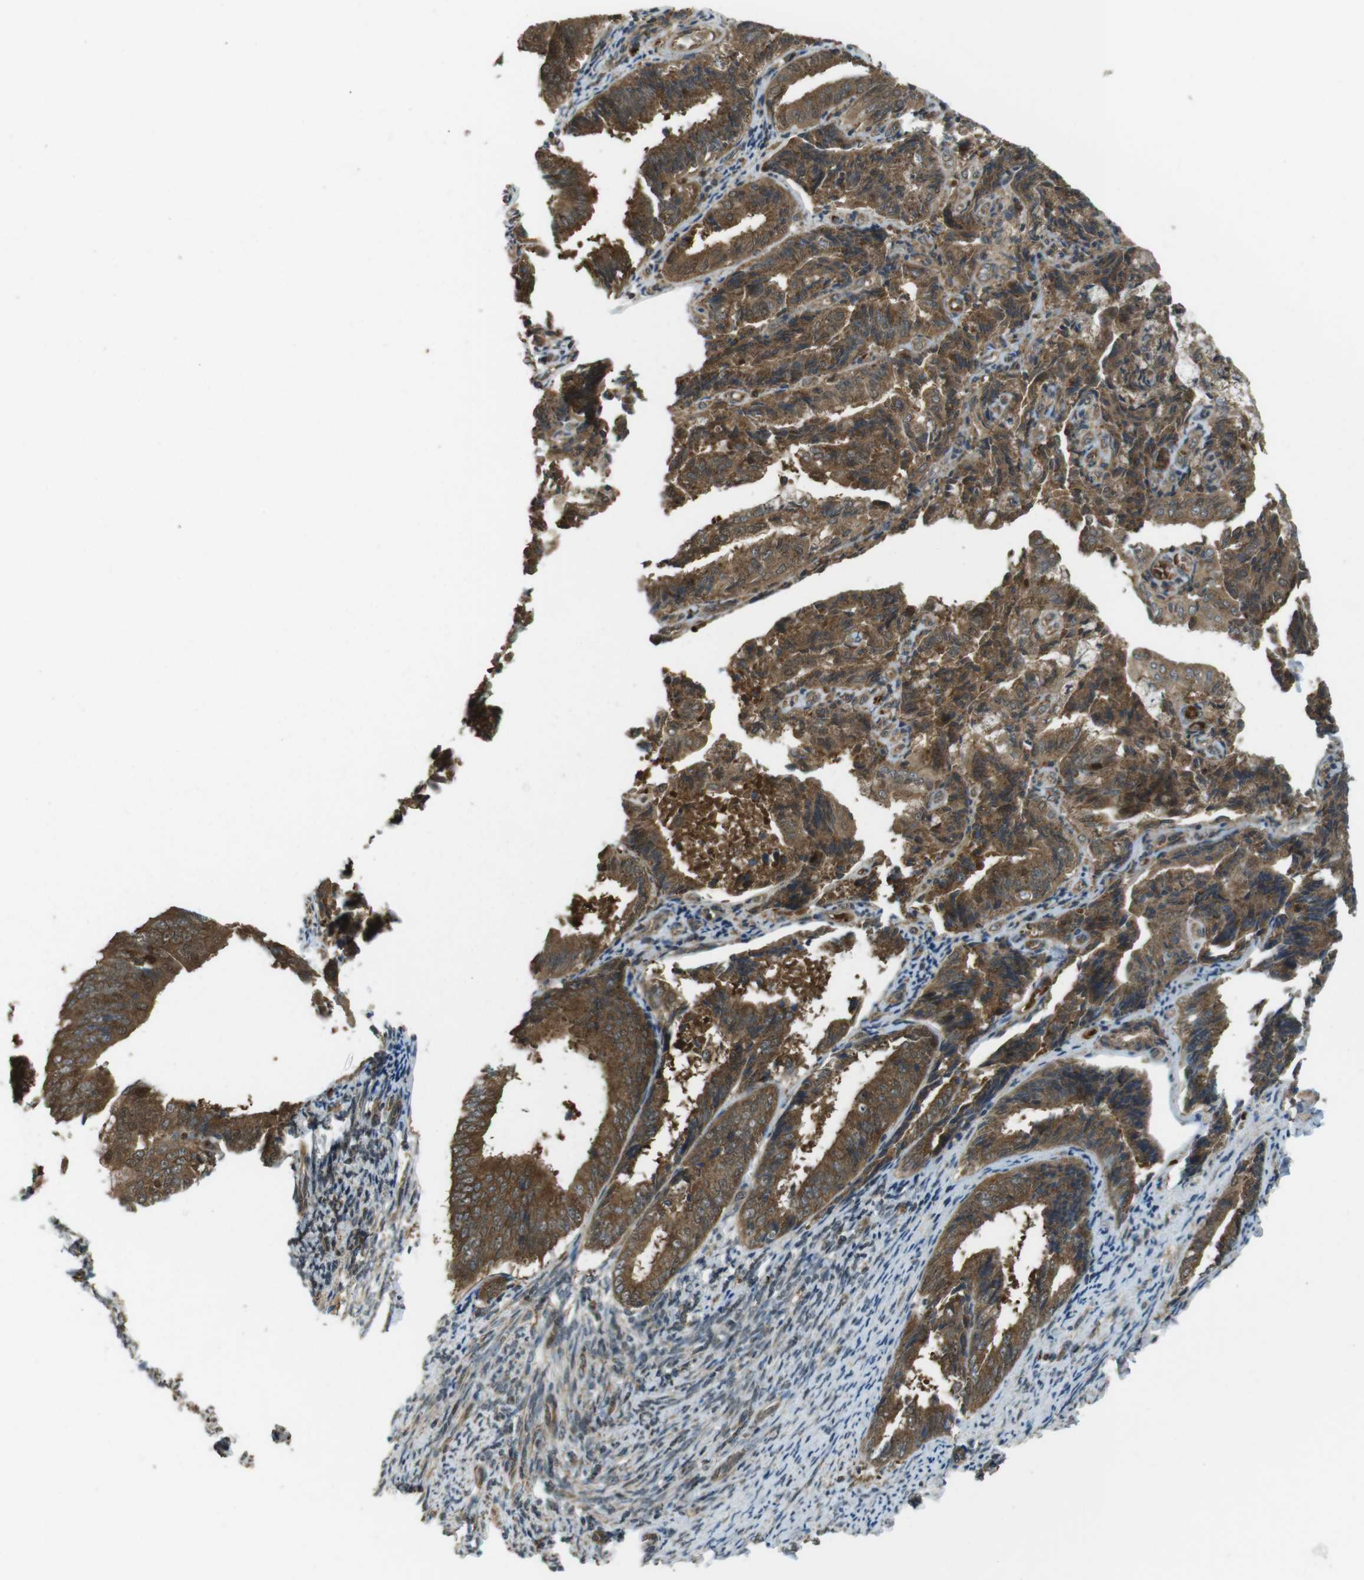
{"staining": {"intensity": "strong", "quantity": ">75%", "location": "cytoplasmic/membranous"}, "tissue": "endometrial cancer", "cell_type": "Tumor cells", "image_type": "cancer", "snomed": [{"axis": "morphology", "description": "Adenocarcinoma, NOS"}, {"axis": "topography", "description": "Endometrium"}], "caption": "Human endometrial cancer (adenocarcinoma) stained with a protein marker reveals strong staining in tumor cells.", "gene": "LRRC3B", "patient": {"sex": "female", "age": 63}}